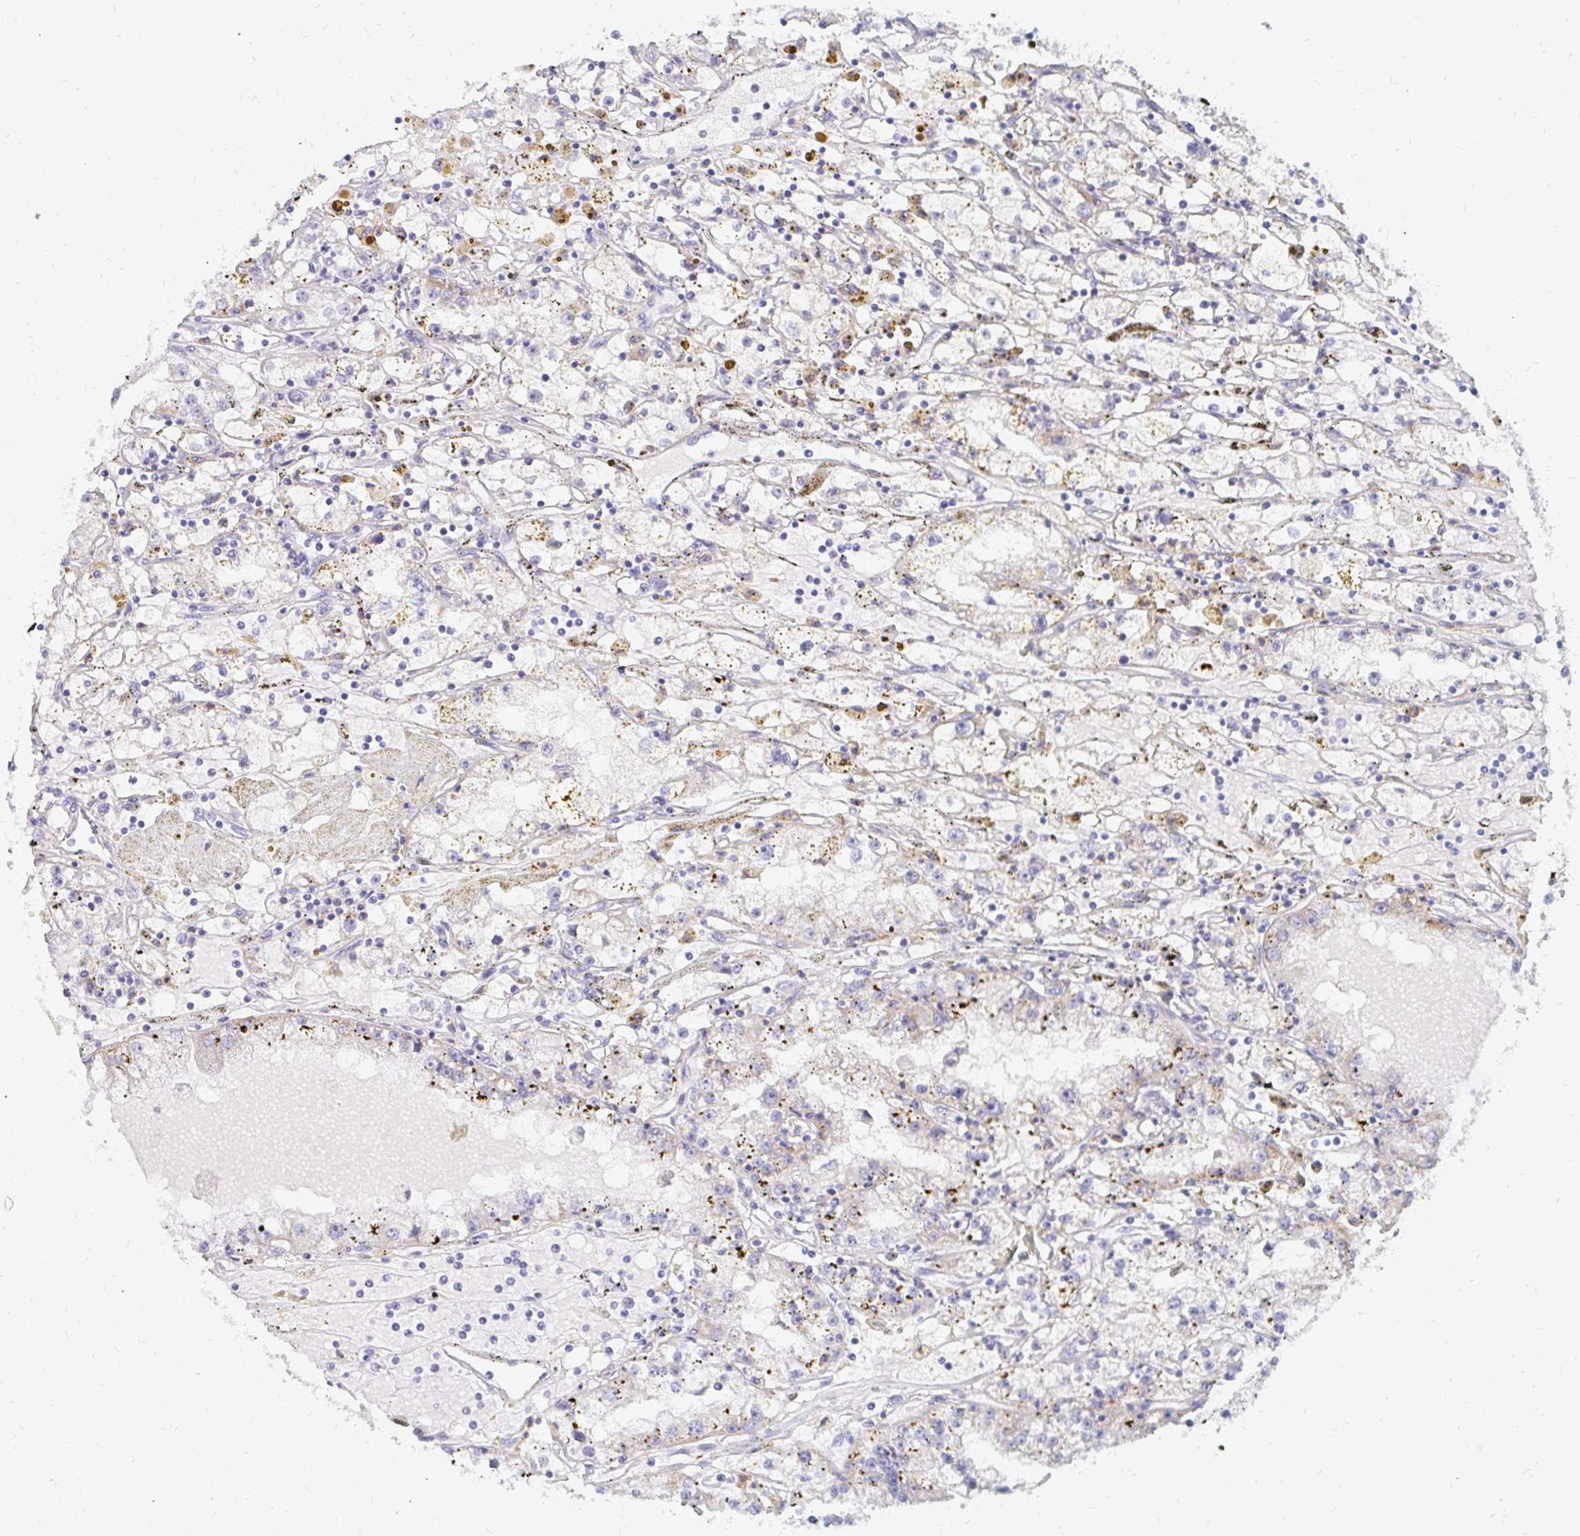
{"staining": {"intensity": "negative", "quantity": "none", "location": "none"}, "tissue": "renal cancer", "cell_type": "Tumor cells", "image_type": "cancer", "snomed": [{"axis": "morphology", "description": "Adenocarcinoma, NOS"}, {"axis": "topography", "description": "Kidney"}], "caption": "This is an IHC histopathology image of renal cancer (adenocarcinoma). There is no staining in tumor cells.", "gene": "OR10V1", "patient": {"sex": "male", "age": 56}}